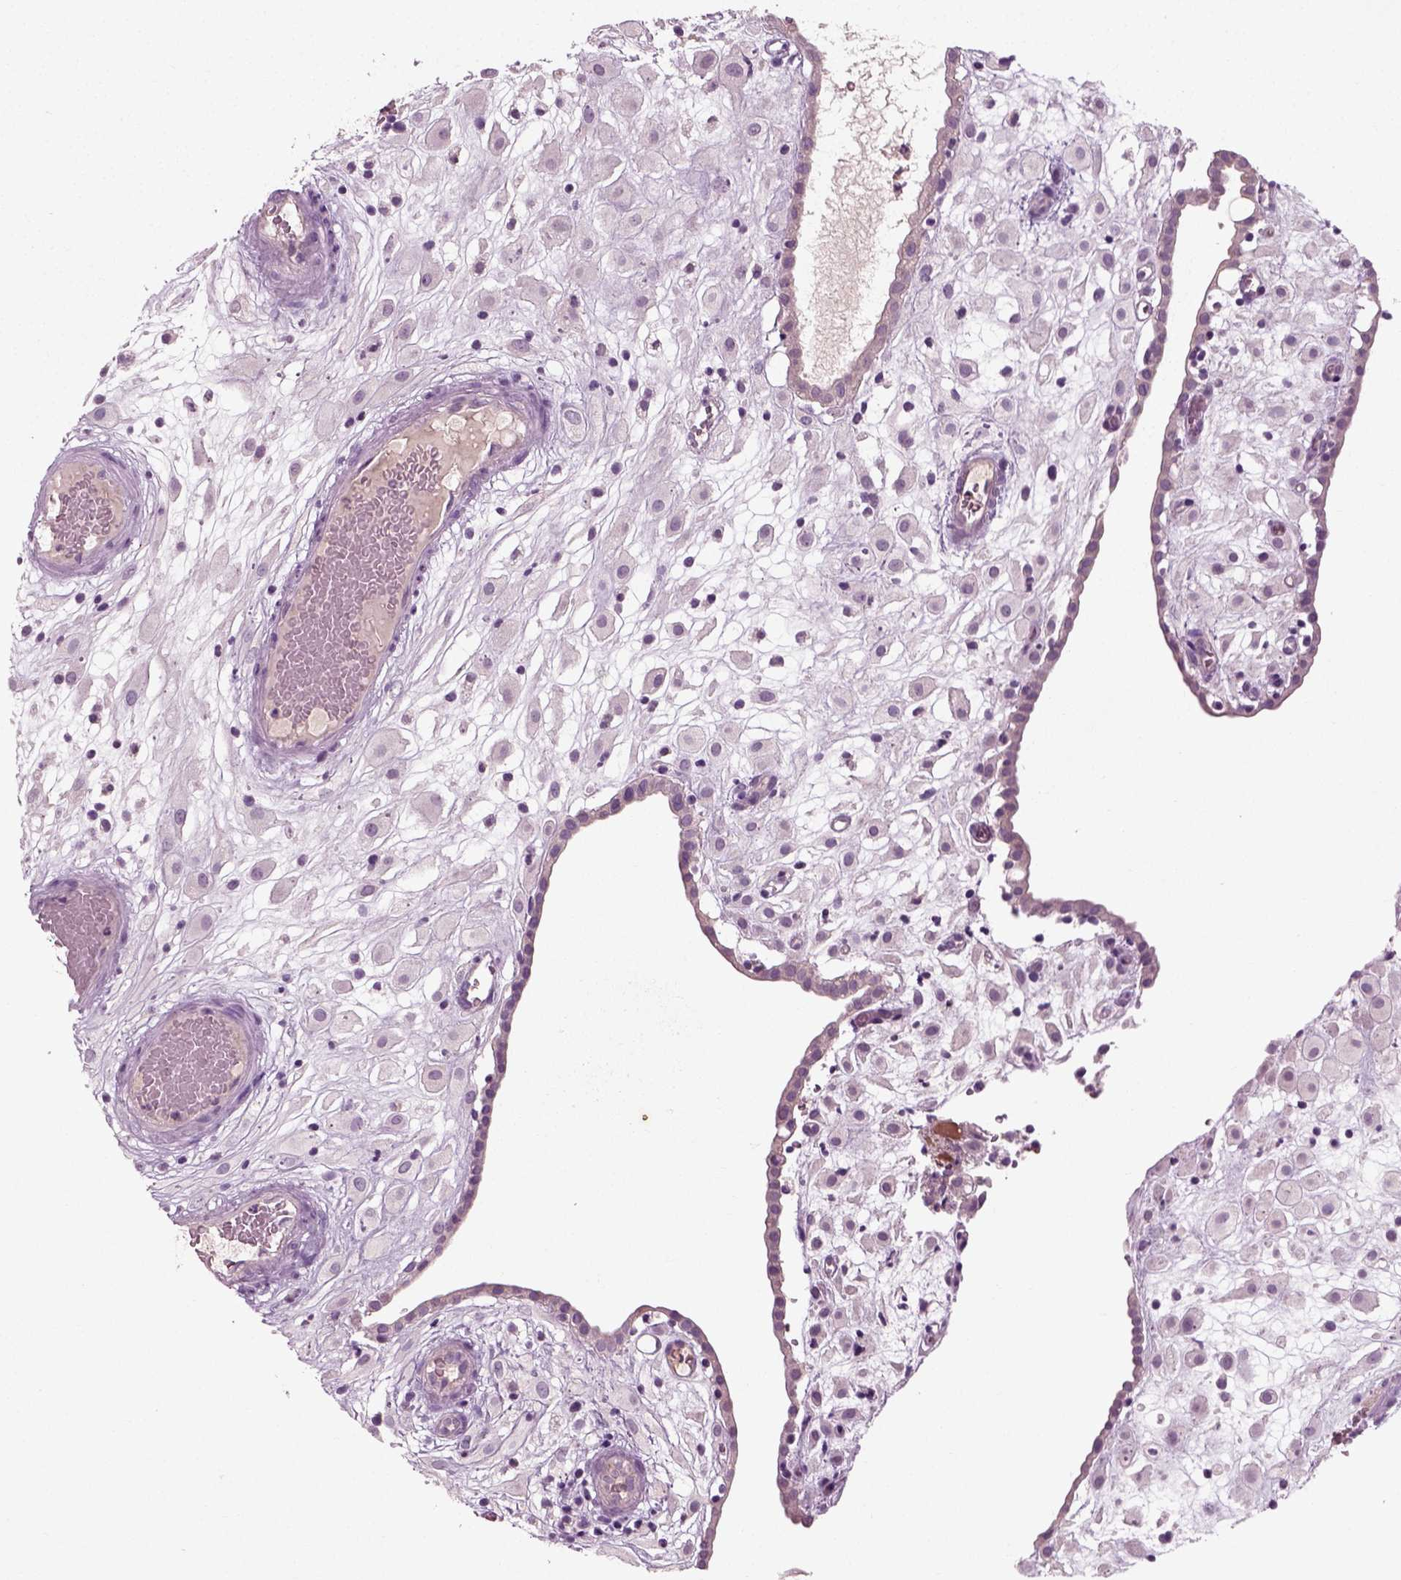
{"staining": {"intensity": "negative", "quantity": "none", "location": "none"}, "tissue": "placenta", "cell_type": "Decidual cells", "image_type": "normal", "snomed": [{"axis": "morphology", "description": "Normal tissue, NOS"}, {"axis": "topography", "description": "Placenta"}], "caption": "High power microscopy image of an immunohistochemistry image of unremarkable placenta, revealing no significant expression in decidual cells. The staining was performed using DAB (3,3'-diaminobenzidine) to visualize the protein expression in brown, while the nuclei were stained in blue with hematoxylin (Magnification: 20x).", "gene": "RND2", "patient": {"sex": "female", "age": 24}}